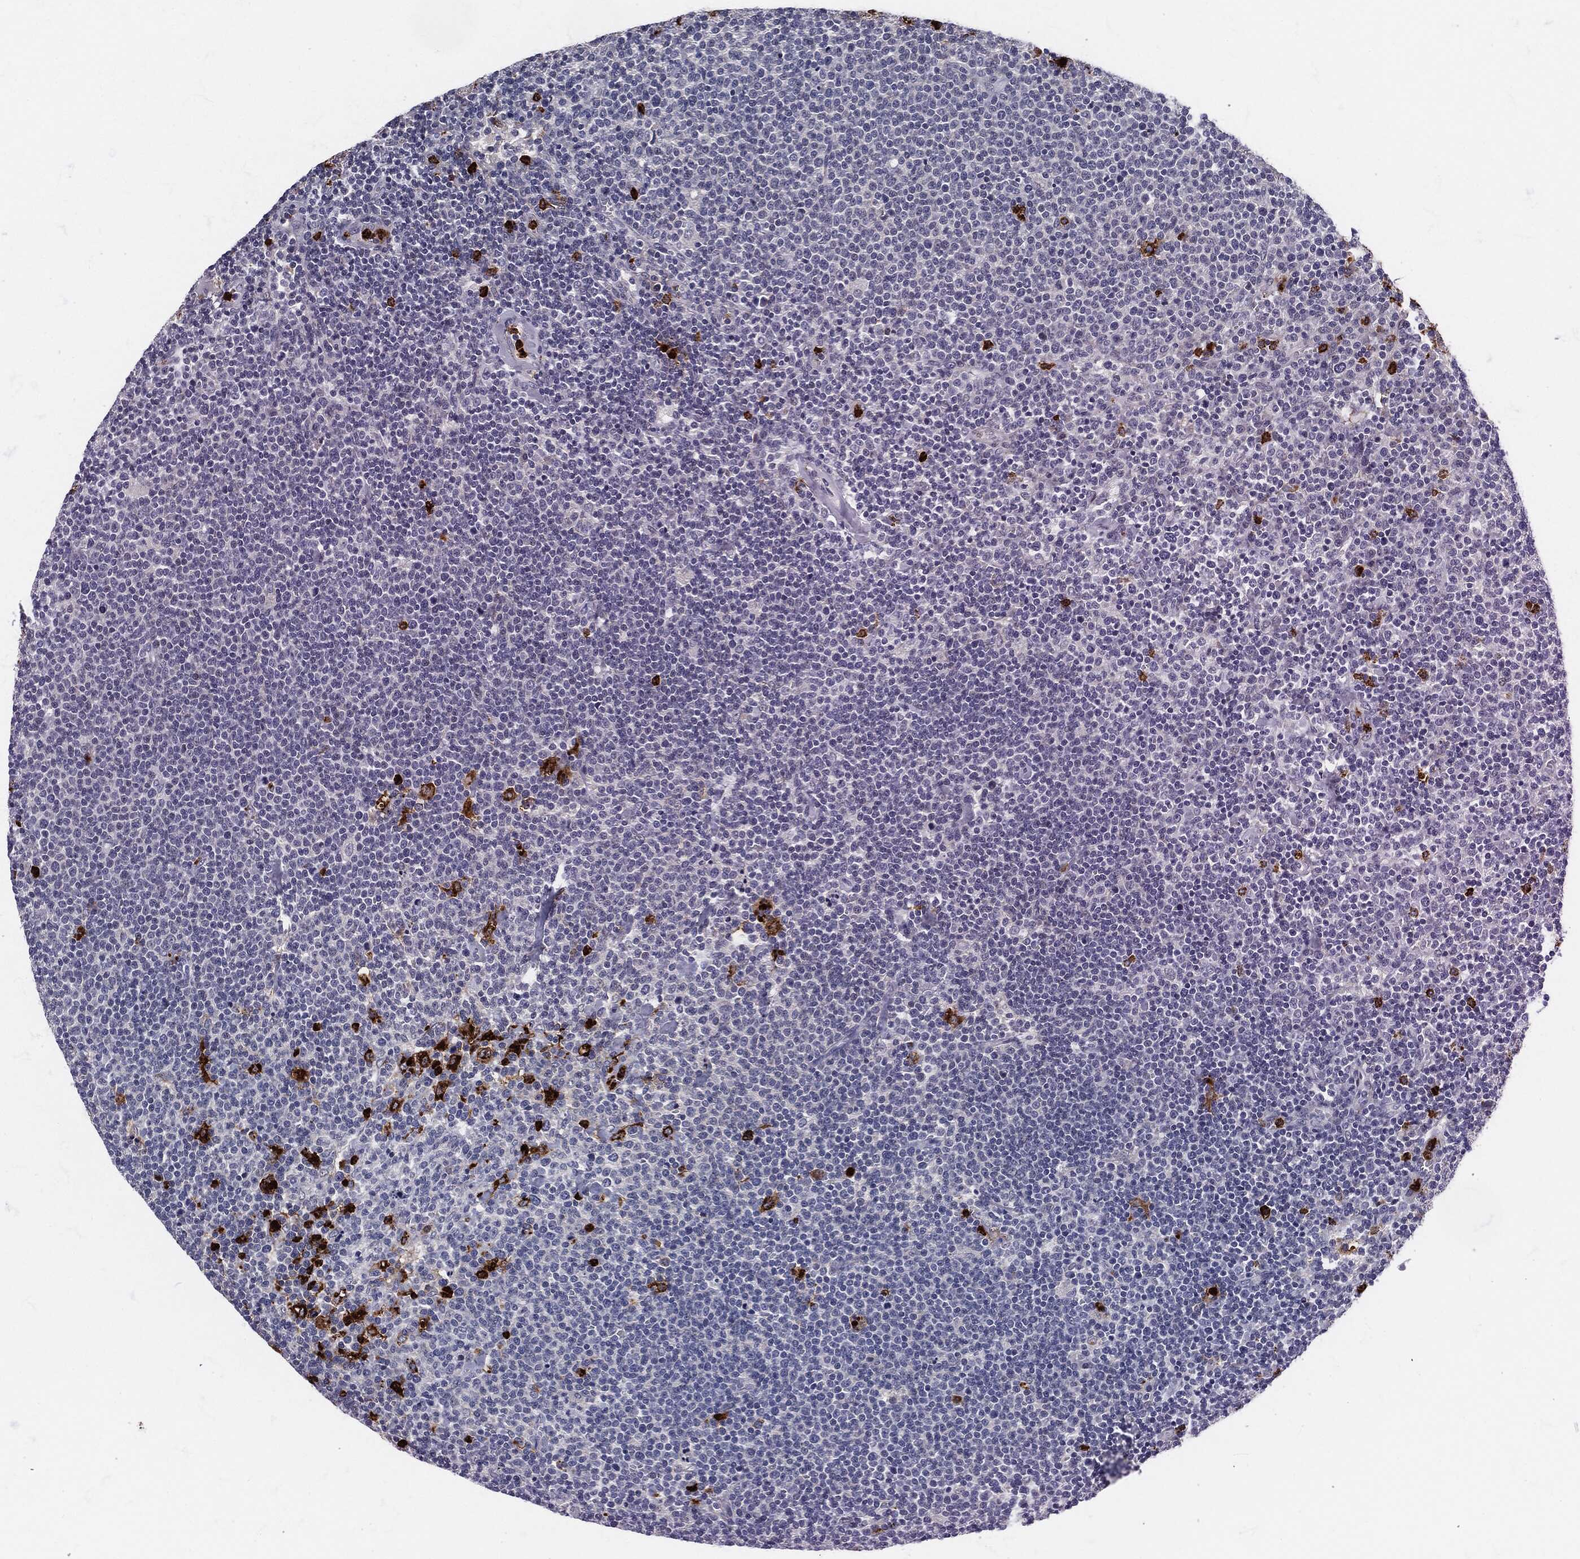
{"staining": {"intensity": "negative", "quantity": "none", "location": "none"}, "tissue": "lymphoma", "cell_type": "Tumor cells", "image_type": "cancer", "snomed": [{"axis": "morphology", "description": "Malignant lymphoma, non-Hodgkin's type, High grade"}, {"axis": "topography", "description": "Lymph node"}], "caption": "Immunohistochemistry (IHC) photomicrograph of human malignant lymphoma, non-Hodgkin's type (high-grade) stained for a protein (brown), which displays no expression in tumor cells.", "gene": "MPO", "patient": {"sex": "male", "age": 61}}